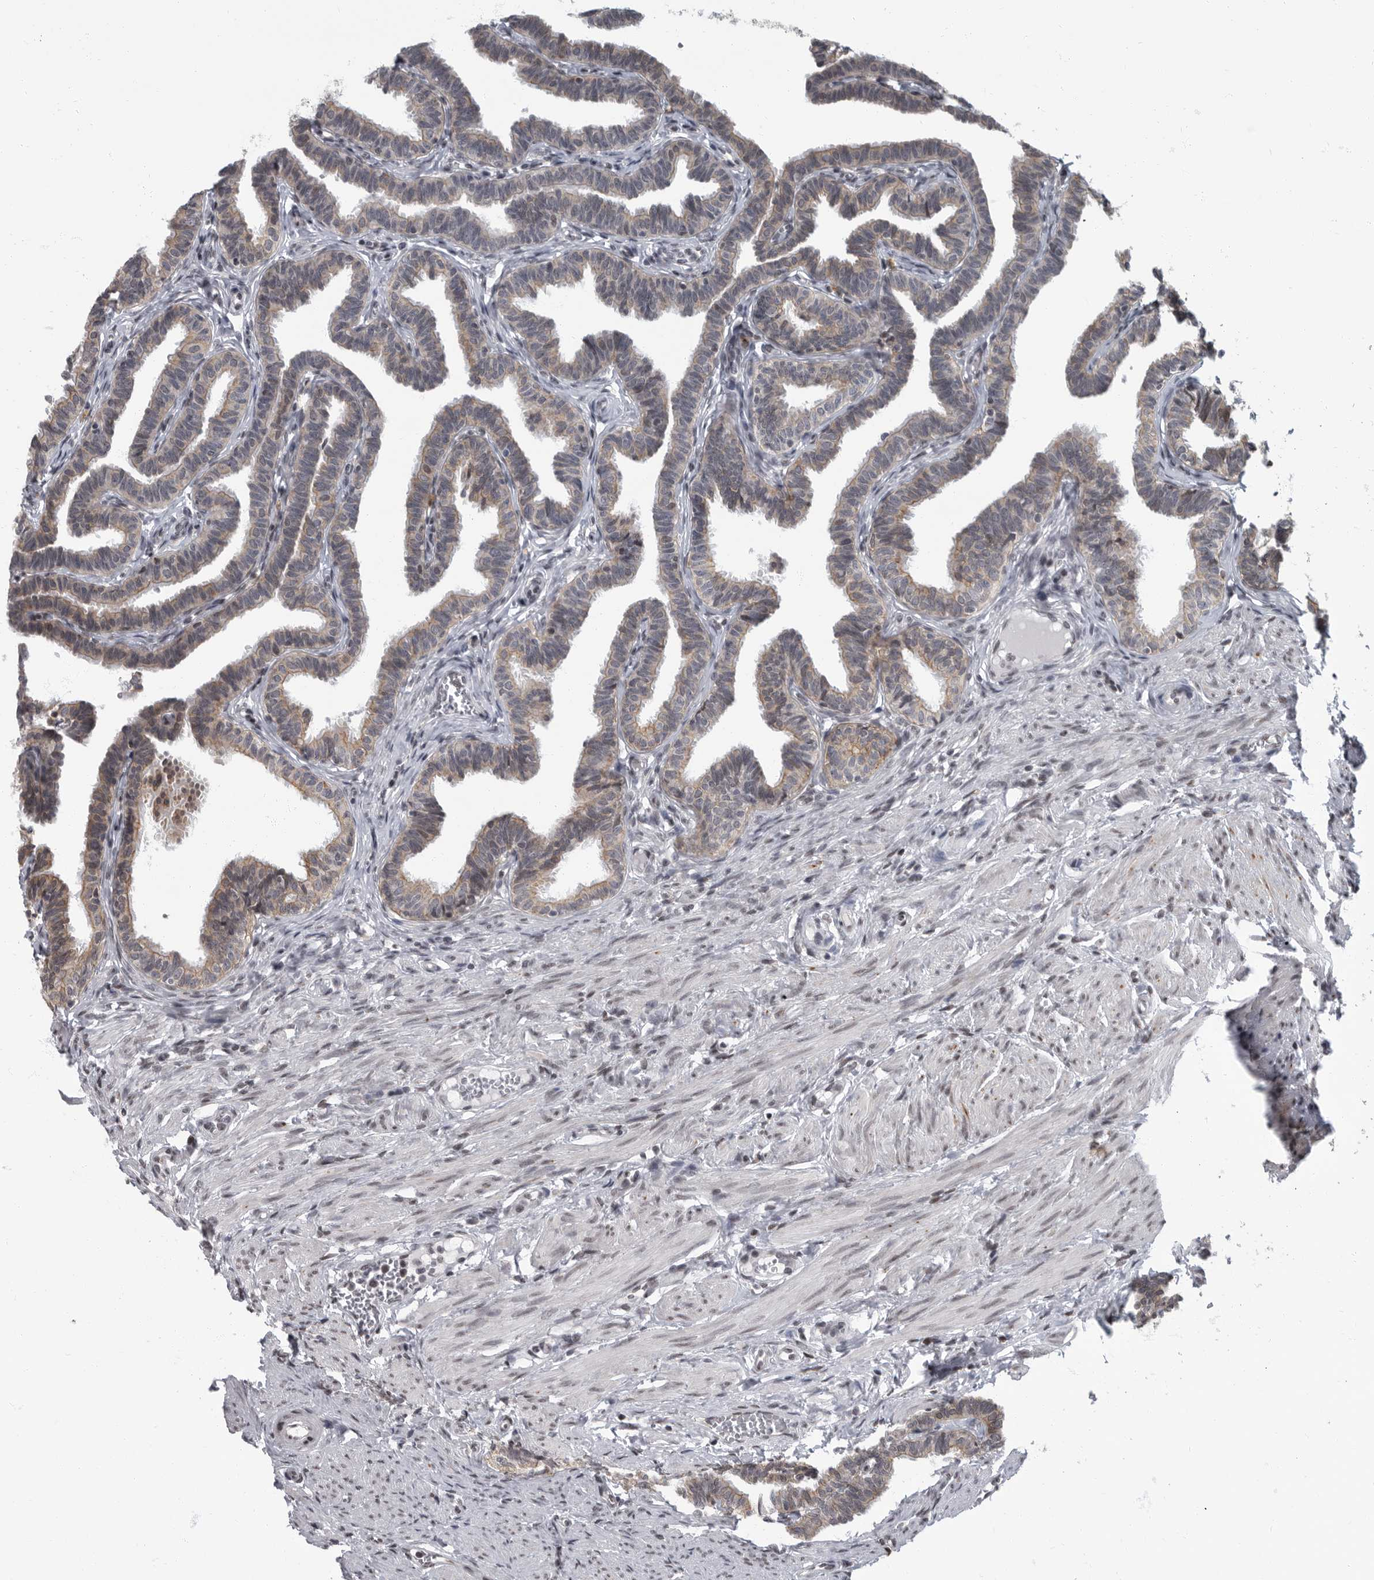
{"staining": {"intensity": "moderate", "quantity": "25%-75%", "location": "cytoplasmic/membranous"}, "tissue": "fallopian tube", "cell_type": "Glandular cells", "image_type": "normal", "snomed": [{"axis": "morphology", "description": "Normal tissue, NOS"}, {"axis": "topography", "description": "Fallopian tube"}, {"axis": "topography", "description": "Ovary"}], "caption": "Human fallopian tube stained for a protein (brown) exhibits moderate cytoplasmic/membranous positive expression in approximately 25%-75% of glandular cells.", "gene": "EVI5", "patient": {"sex": "female", "age": 23}}